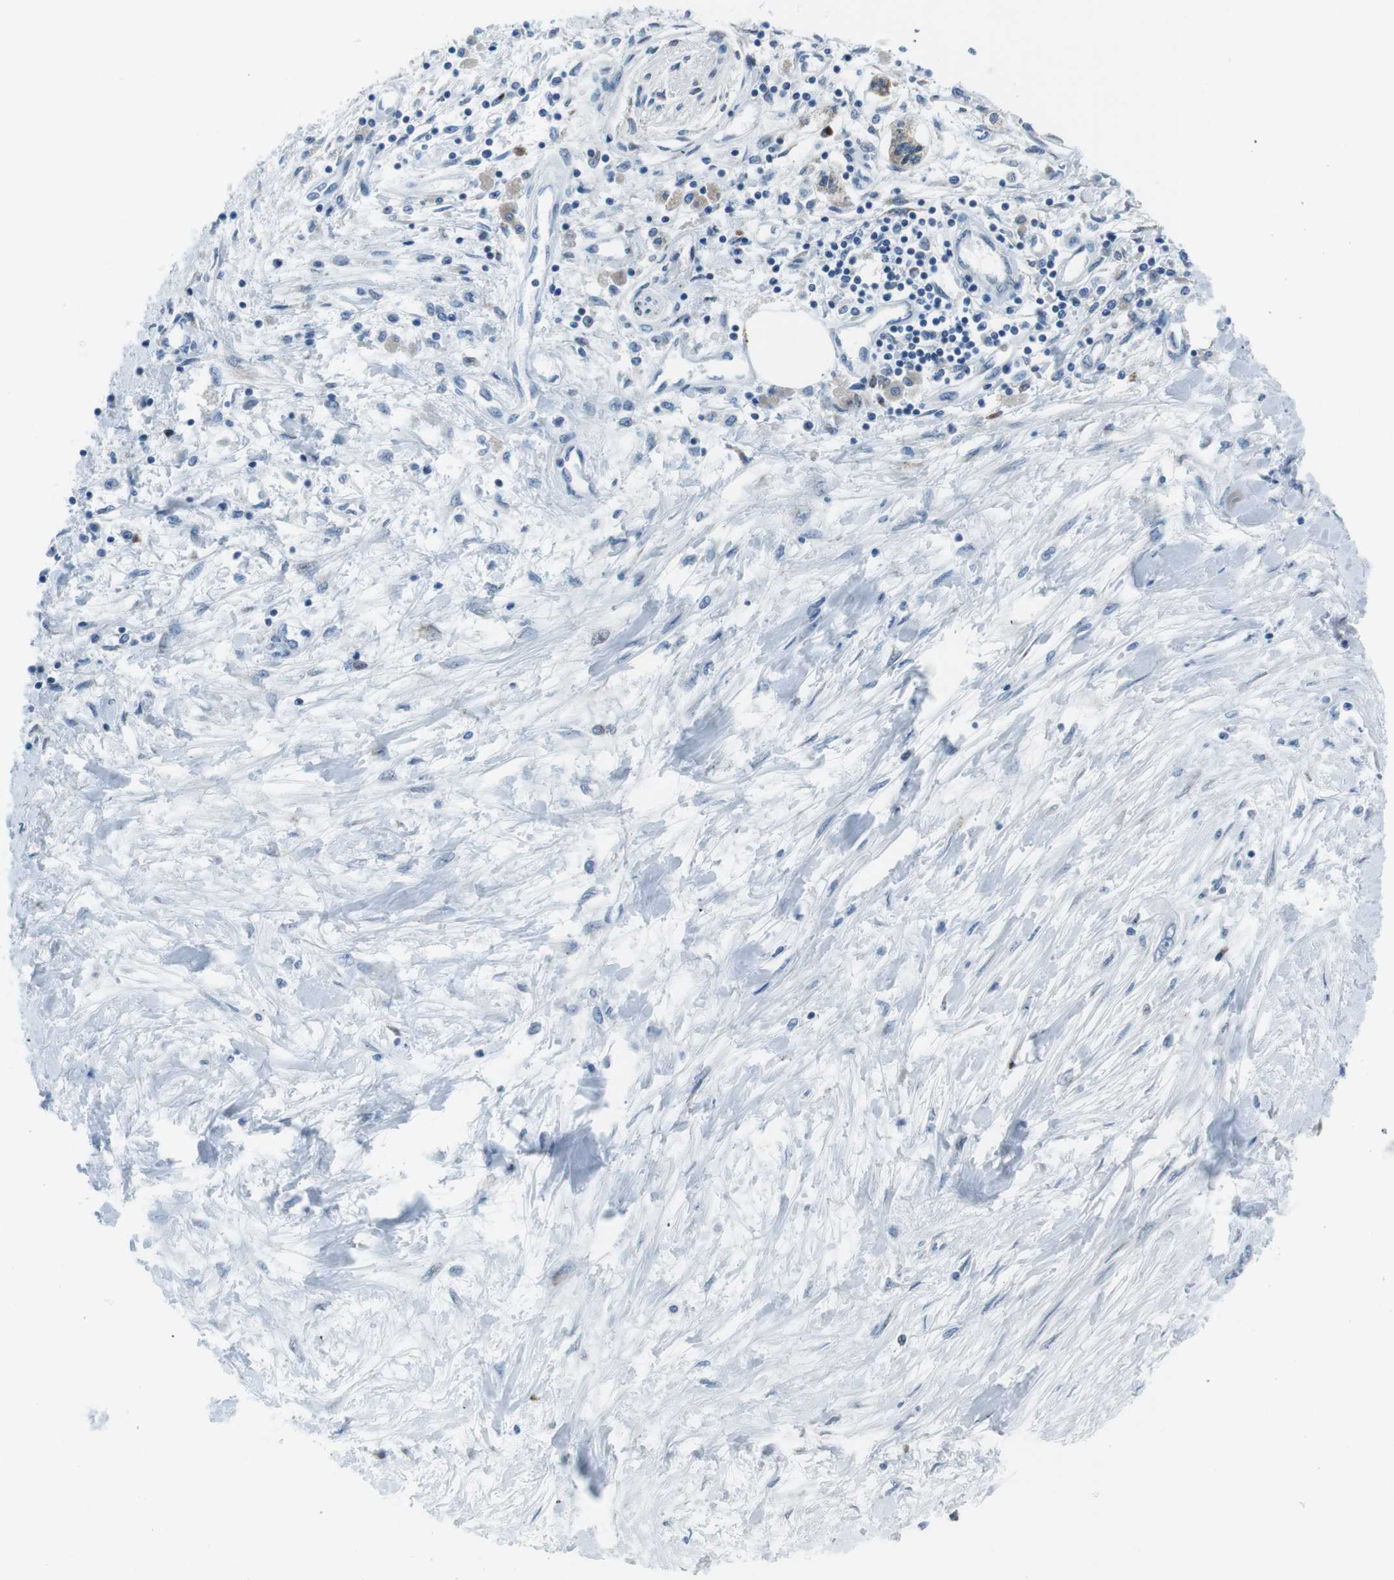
{"staining": {"intensity": "negative", "quantity": "none", "location": "none"}, "tissue": "pancreatic cancer", "cell_type": "Tumor cells", "image_type": "cancer", "snomed": [{"axis": "morphology", "description": "Adenocarcinoma, NOS"}, {"axis": "topography", "description": "Pancreas"}], "caption": "The histopathology image exhibits no significant staining in tumor cells of pancreatic cancer. Brightfield microscopy of IHC stained with DAB (brown) and hematoxylin (blue), captured at high magnification.", "gene": "NUCB2", "patient": {"sex": "female", "age": 77}}